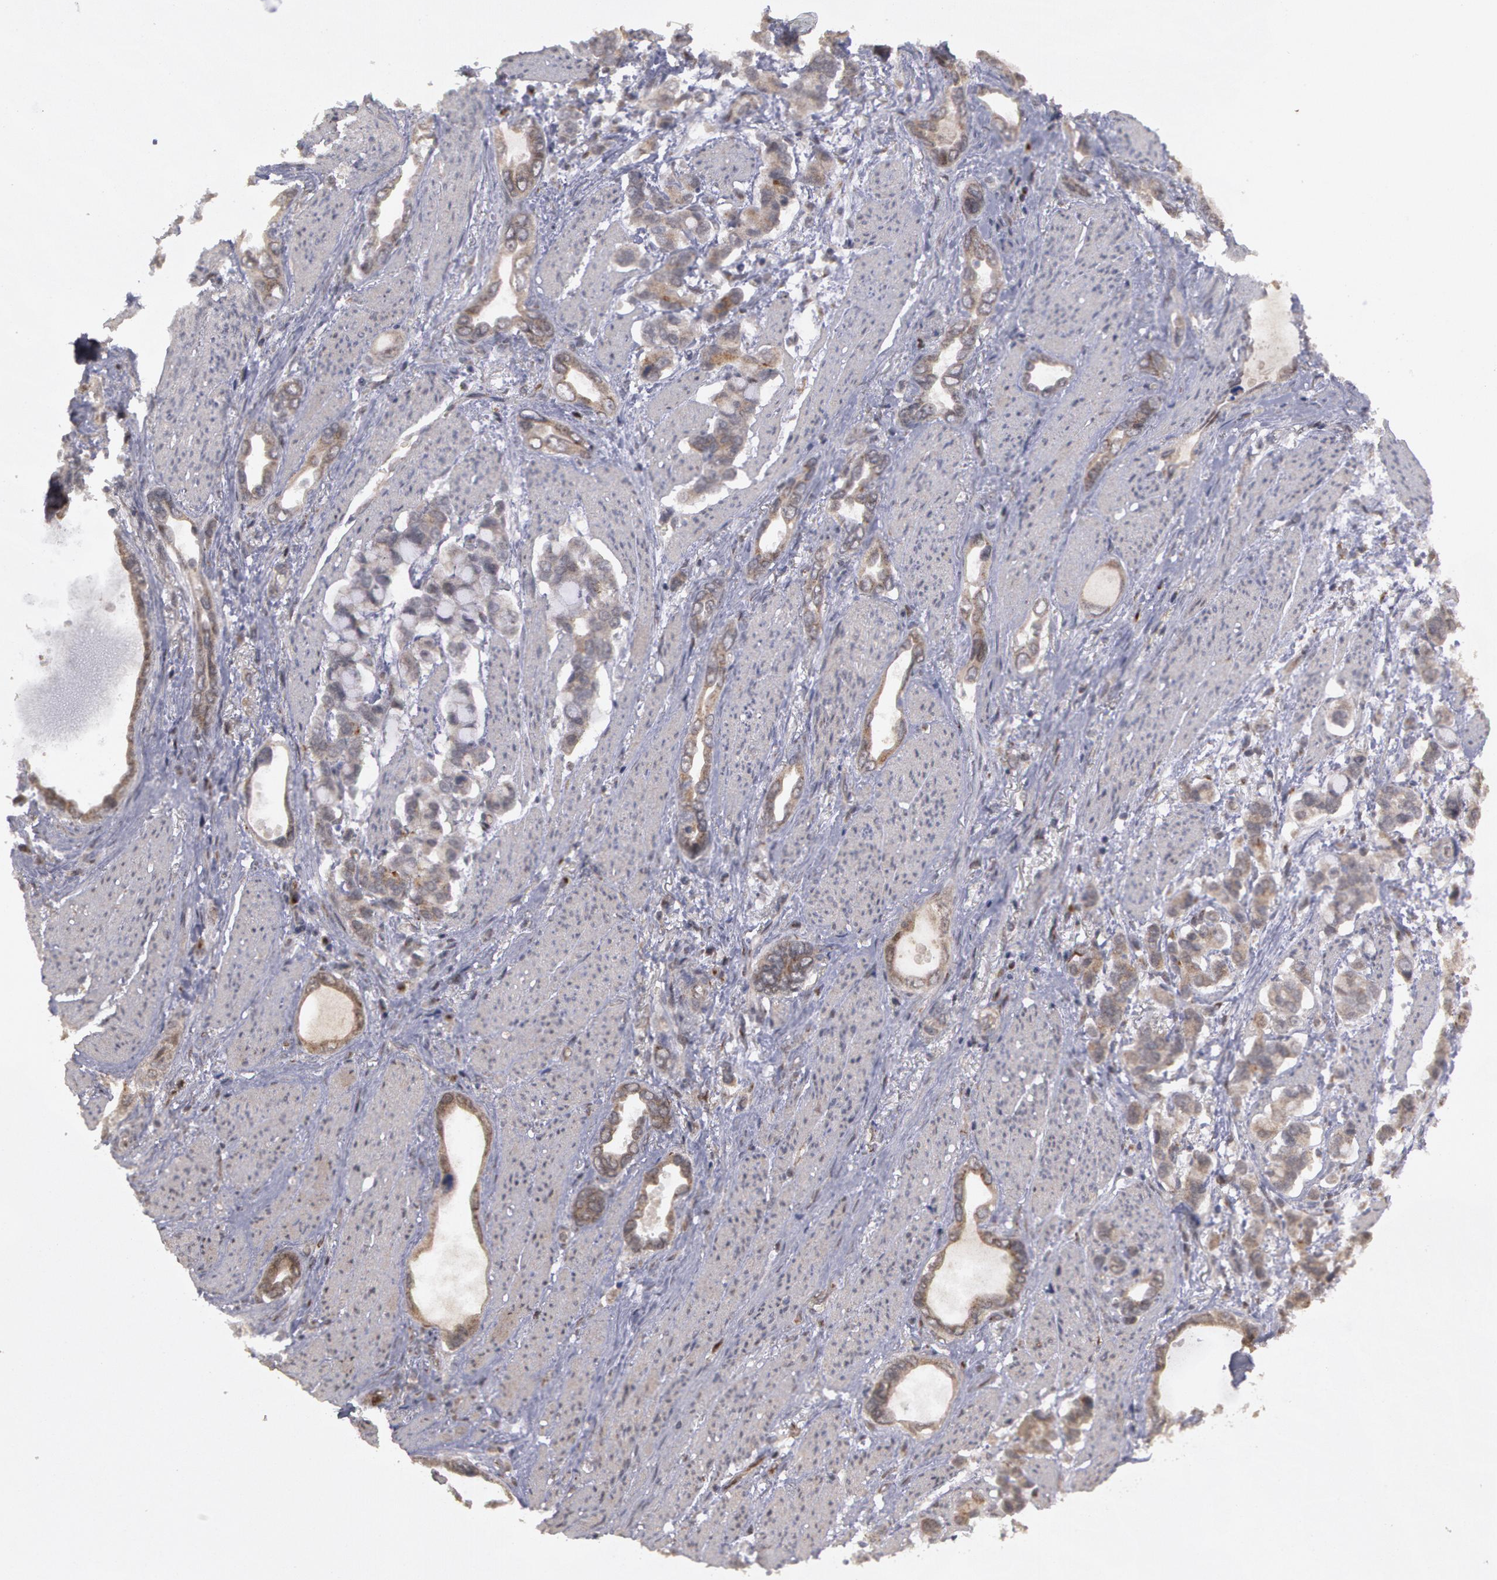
{"staining": {"intensity": "negative", "quantity": "none", "location": "none"}, "tissue": "stomach cancer", "cell_type": "Tumor cells", "image_type": "cancer", "snomed": [{"axis": "morphology", "description": "Adenocarcinoma, NOS"}, {"axis": "topography", "description": "Stomach"}], "caption": "The immunohistochemistry (IHC) histopathology image has no significant staining in tumor cells of stomach cancer tissue. (Stains: DAB immunohistochemistry with hematoxylin counter stain, Microscopy: brightfield microscopy at high magnification).", "gene": "STX5", "patient": {"sex": "male", "age": 78}}